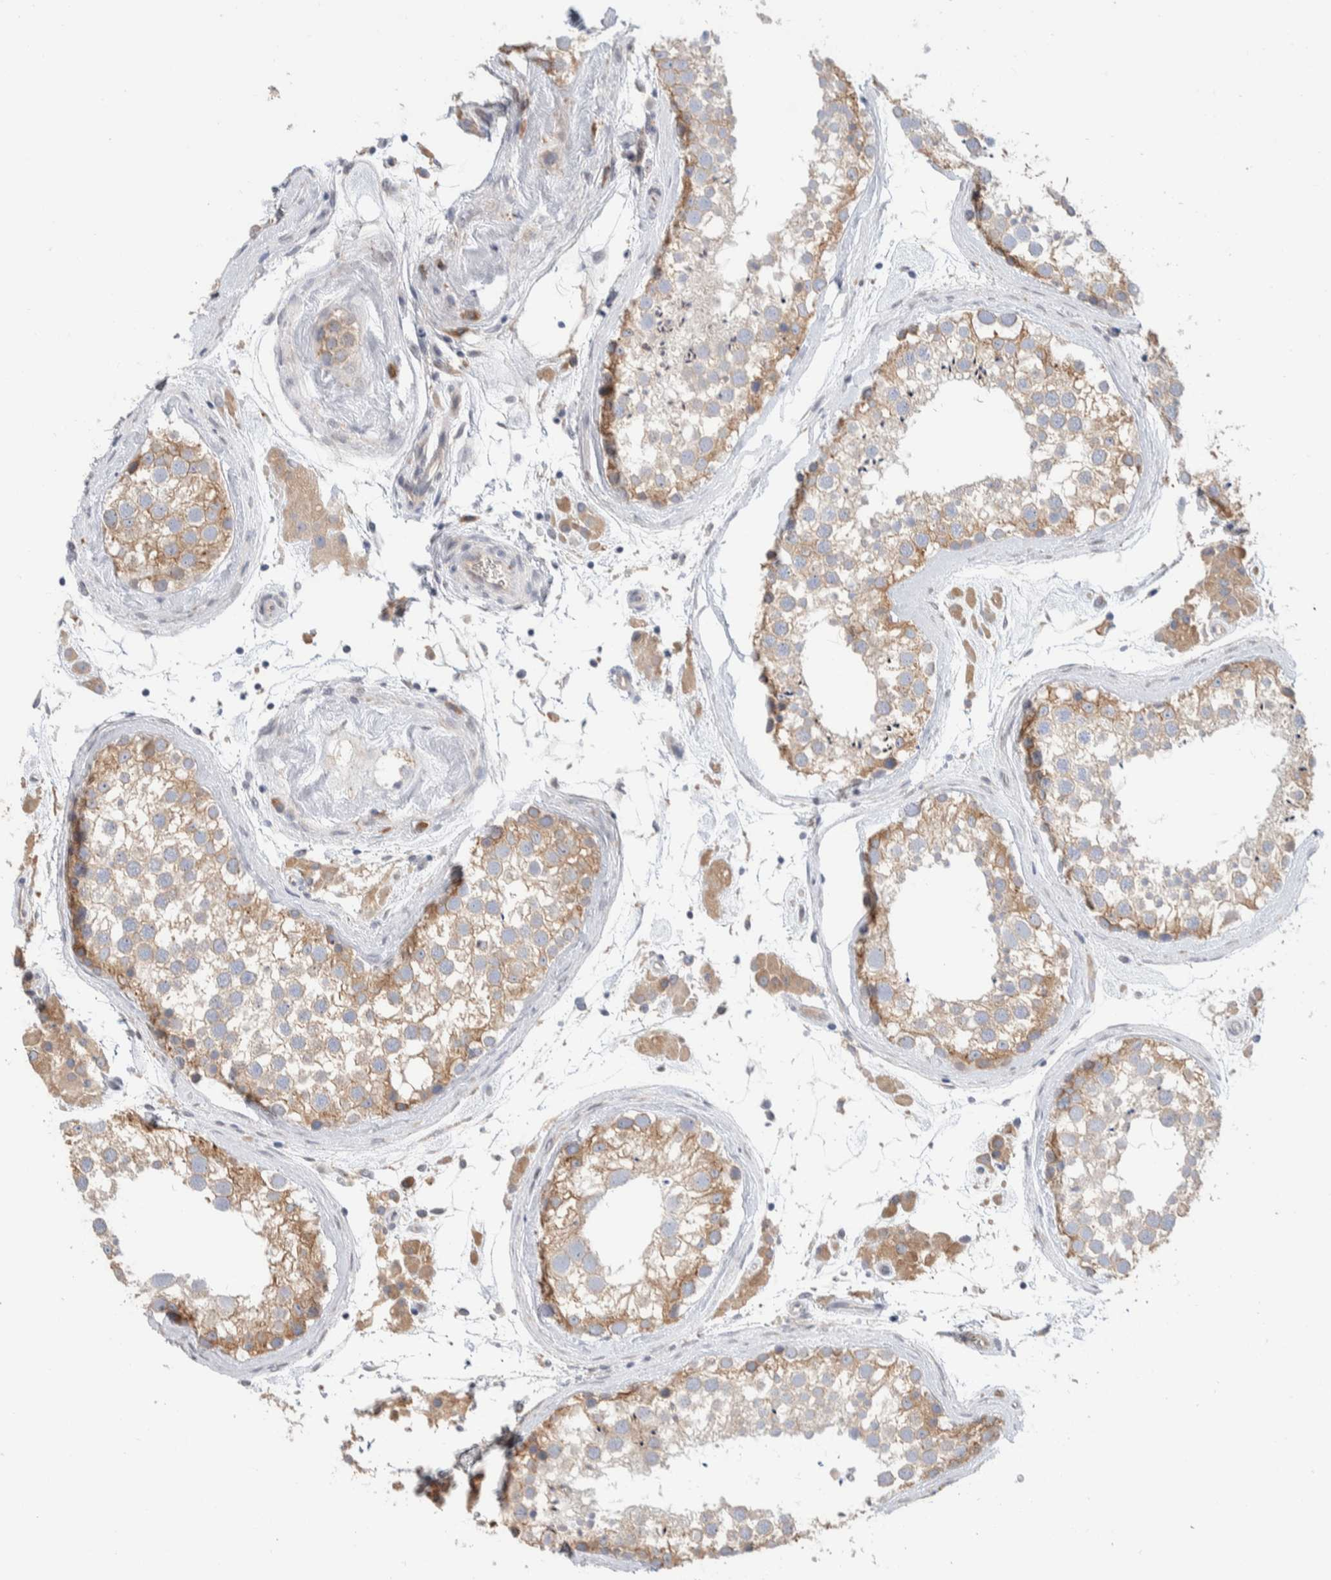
{"staining": {"intensity": "weak", "quantity": "25%-75%", "location": "cytoplasmic/membranous"}, "tissue": "testis", "cell_type": "Cells in seminiferous ducts", "image_type": "normal", "snomed": [{"axis": "morphology", "description": "Normal tissue, NOS"}, {"axis": "topography", "description": "Testis"}], "caption": "Immunohistochemical staining of unremarkable human testis demonstrates 25%-75% levels of weak cytoplasmic/membranous protein staining in about 25%-75% of cells in seminiferous ducts.", "gene": "RUSF1", "patient": {"sex": "male", "age": 46}}